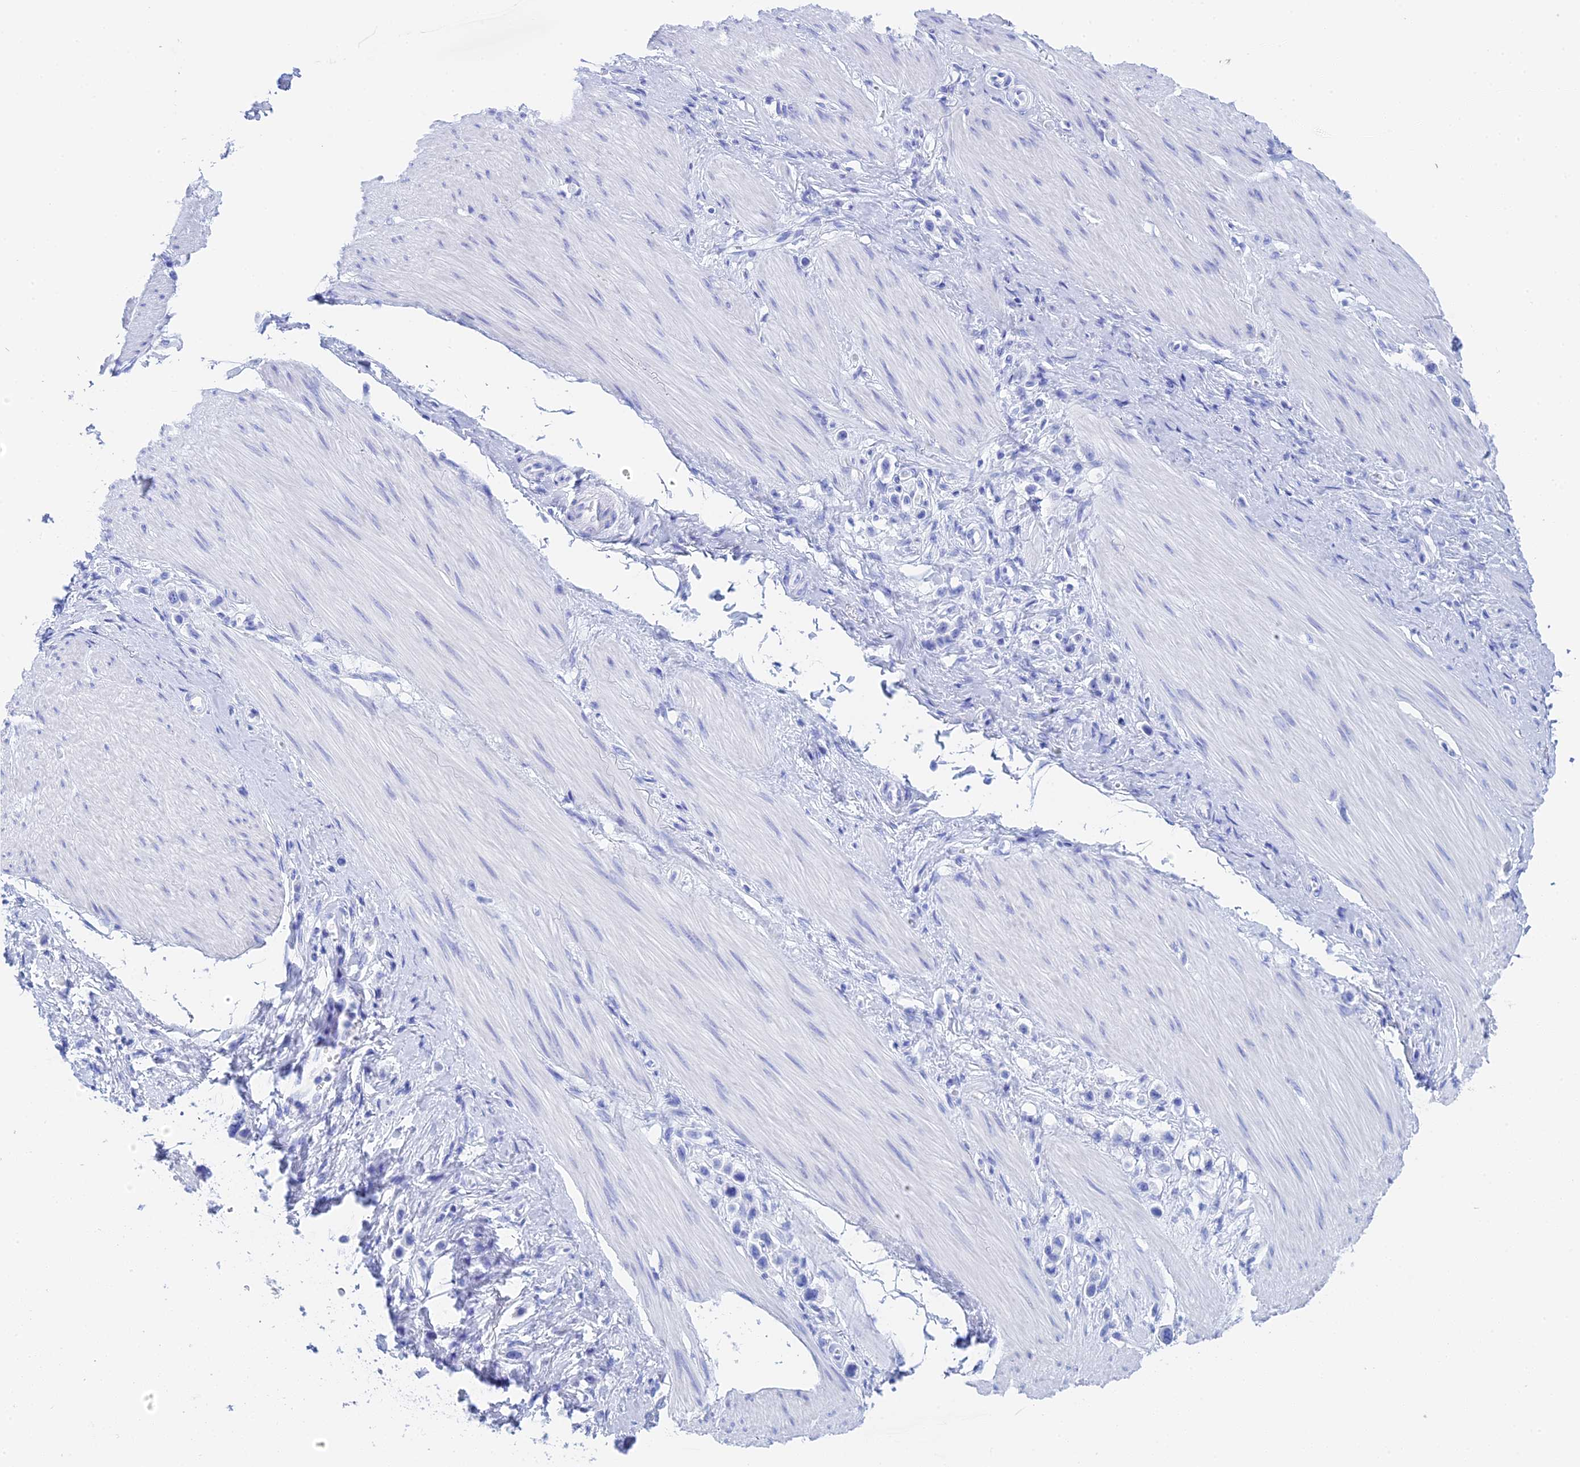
{"staining": {"intensity": "negative", "quantity": "none", "location": "none"}, "tissue": "stomach cancer", "cell_type": "Tumor cells", "image_type": "cancer", "snomed": [{"axis": "morphology", "description": "Adenocarcinoma, NOS"}, {"axis": "topography", "description": "Stomach"}], "caption": "The histopathology image demonstrates no significant expression in tumor cells of adenocarcinoma (stomach).", "gene": "TEX101", "patient": {"sex": "female", "age": 65}}